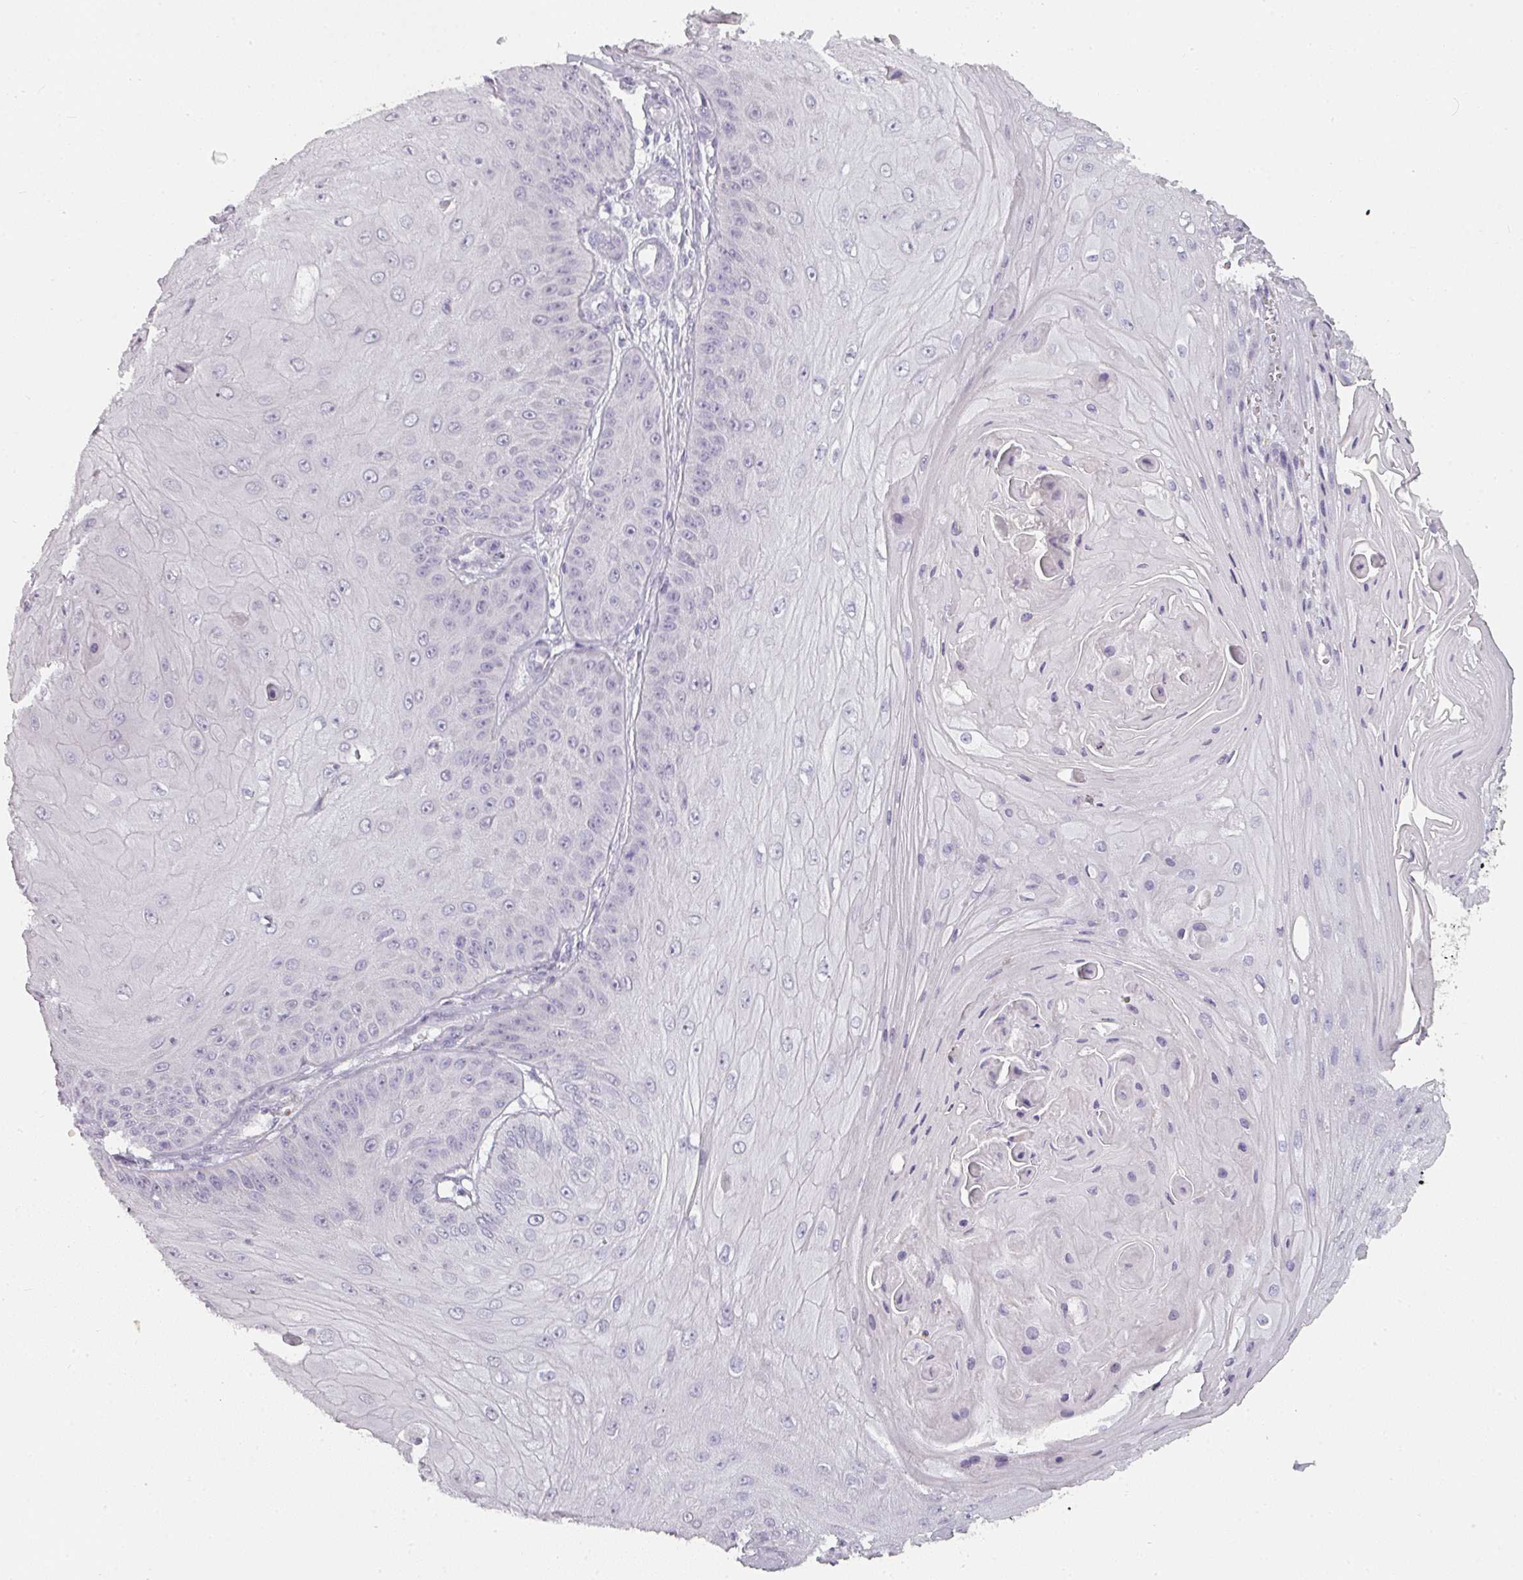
{"staining": {"intensity": "negative", "quantity": "none", "location": "none"}, "tissue": "skin cancer", "cell_type": "Tumor cells", "image_type": "cancer", "snomed": [{"axis": "morphology", "description": "Squamous cell carcinoma, NOS"}, {"axis": "topography", "description": "Skin"}], "caption": "Tumor cells show no significant staining in skin cancer (squamous cell carcinoma).", "gene": "CAMP", "patient": {"sex": "male", "age": 70}}